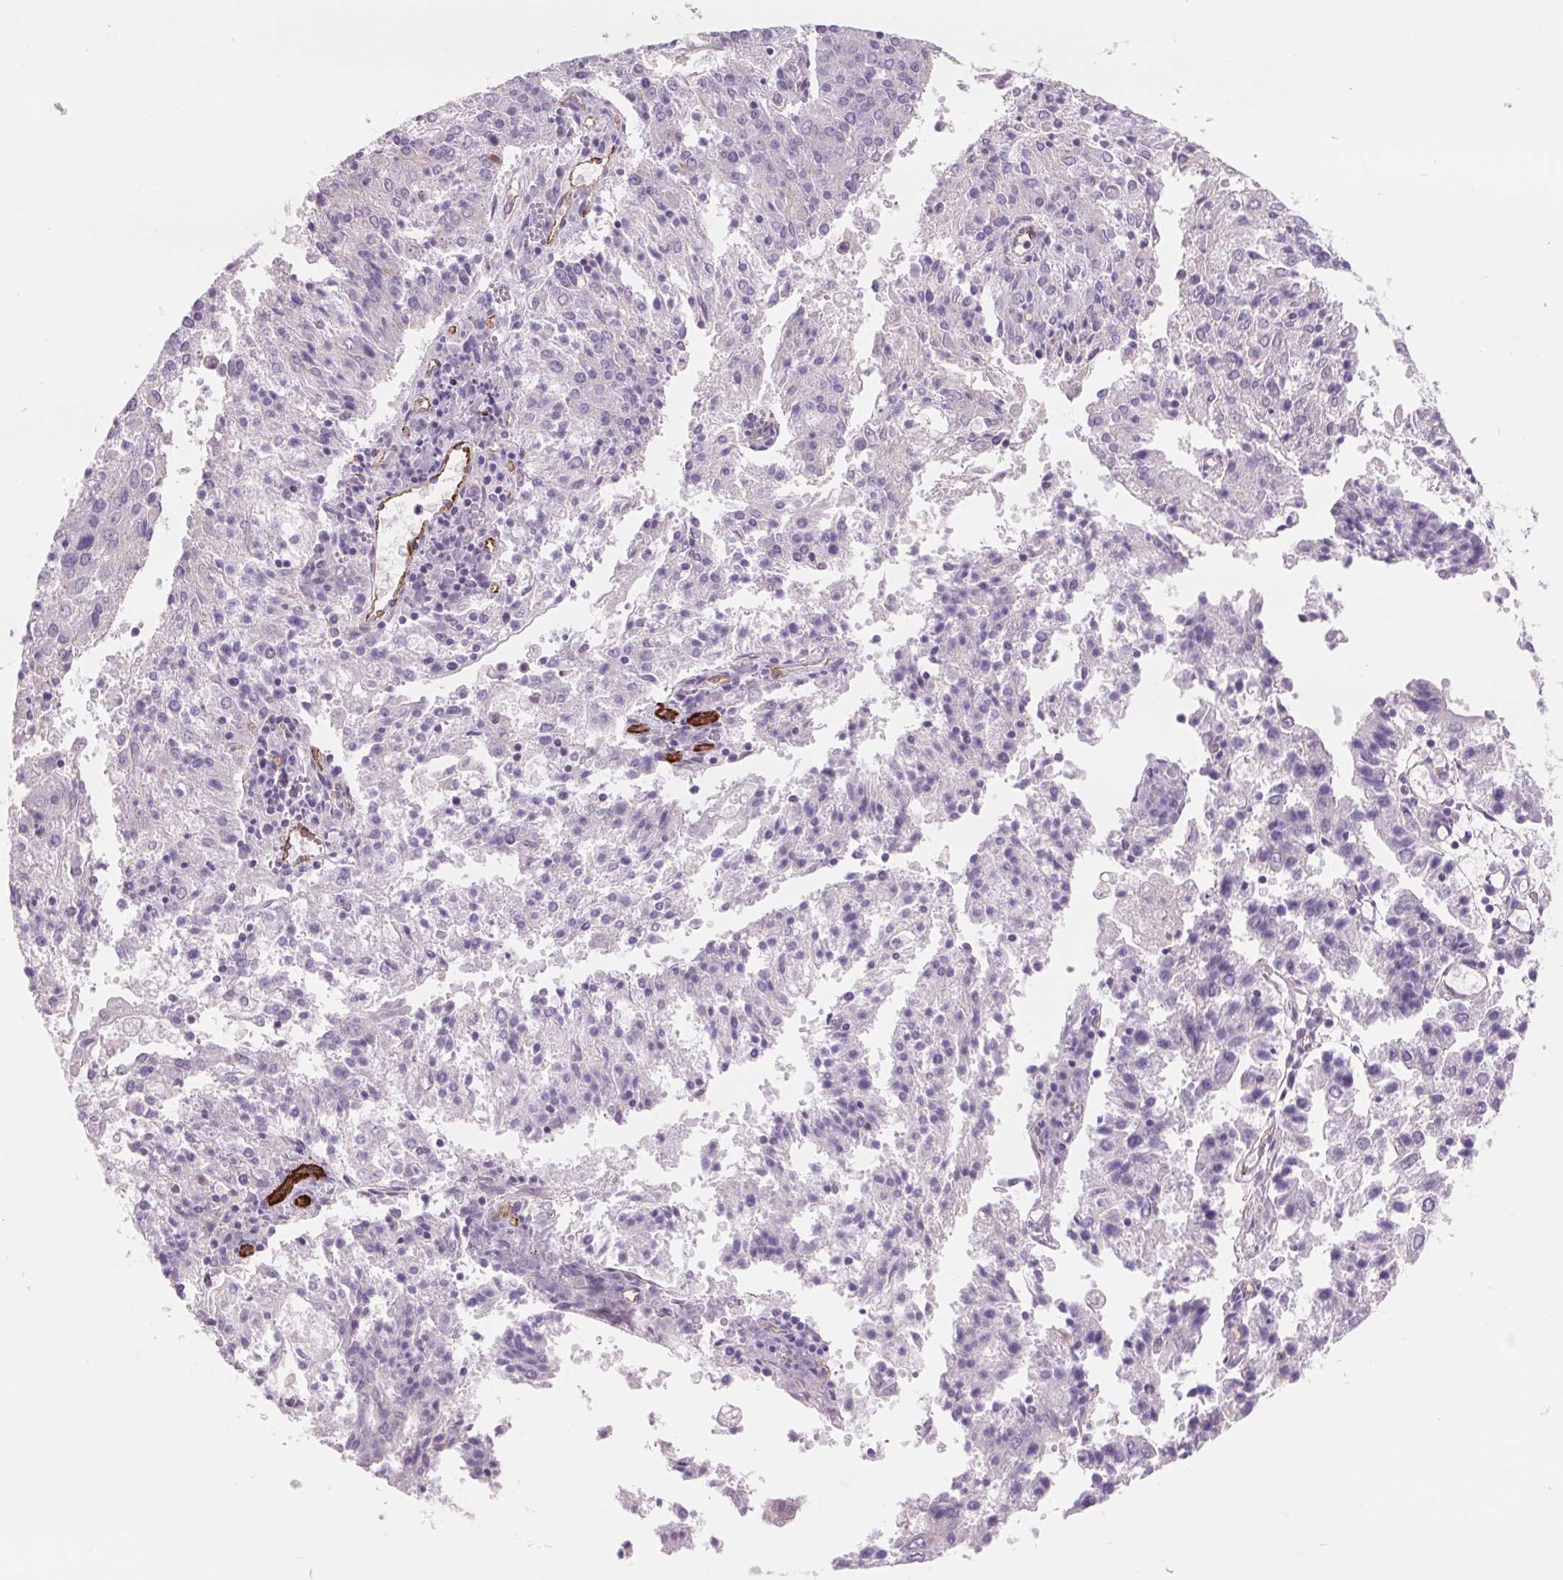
{"staining": {"intensity": "negative", "quantity": "none", "location": "none"}, "tissue": "endometrial cancer", "cell_type": "Tumor cells", "image_type": "cancer", "snomed": [{"axis": "morphology", "description": "Adenocarcinoma, NOS"}, {"axis": "topography", "description": "Endometrium"}], "caption": "Photomicrograph shows no protein positivity in tumor cells of adenocarcinoma (endometrial) tissue. Brightfield microscopy of immunohistochemistry (IHC) stained with DAB (brown) and hematoxylin (blue), captured at high magnification.", "gene": "DIXDC1", "patient": {"sex": "female", "age": 82}}